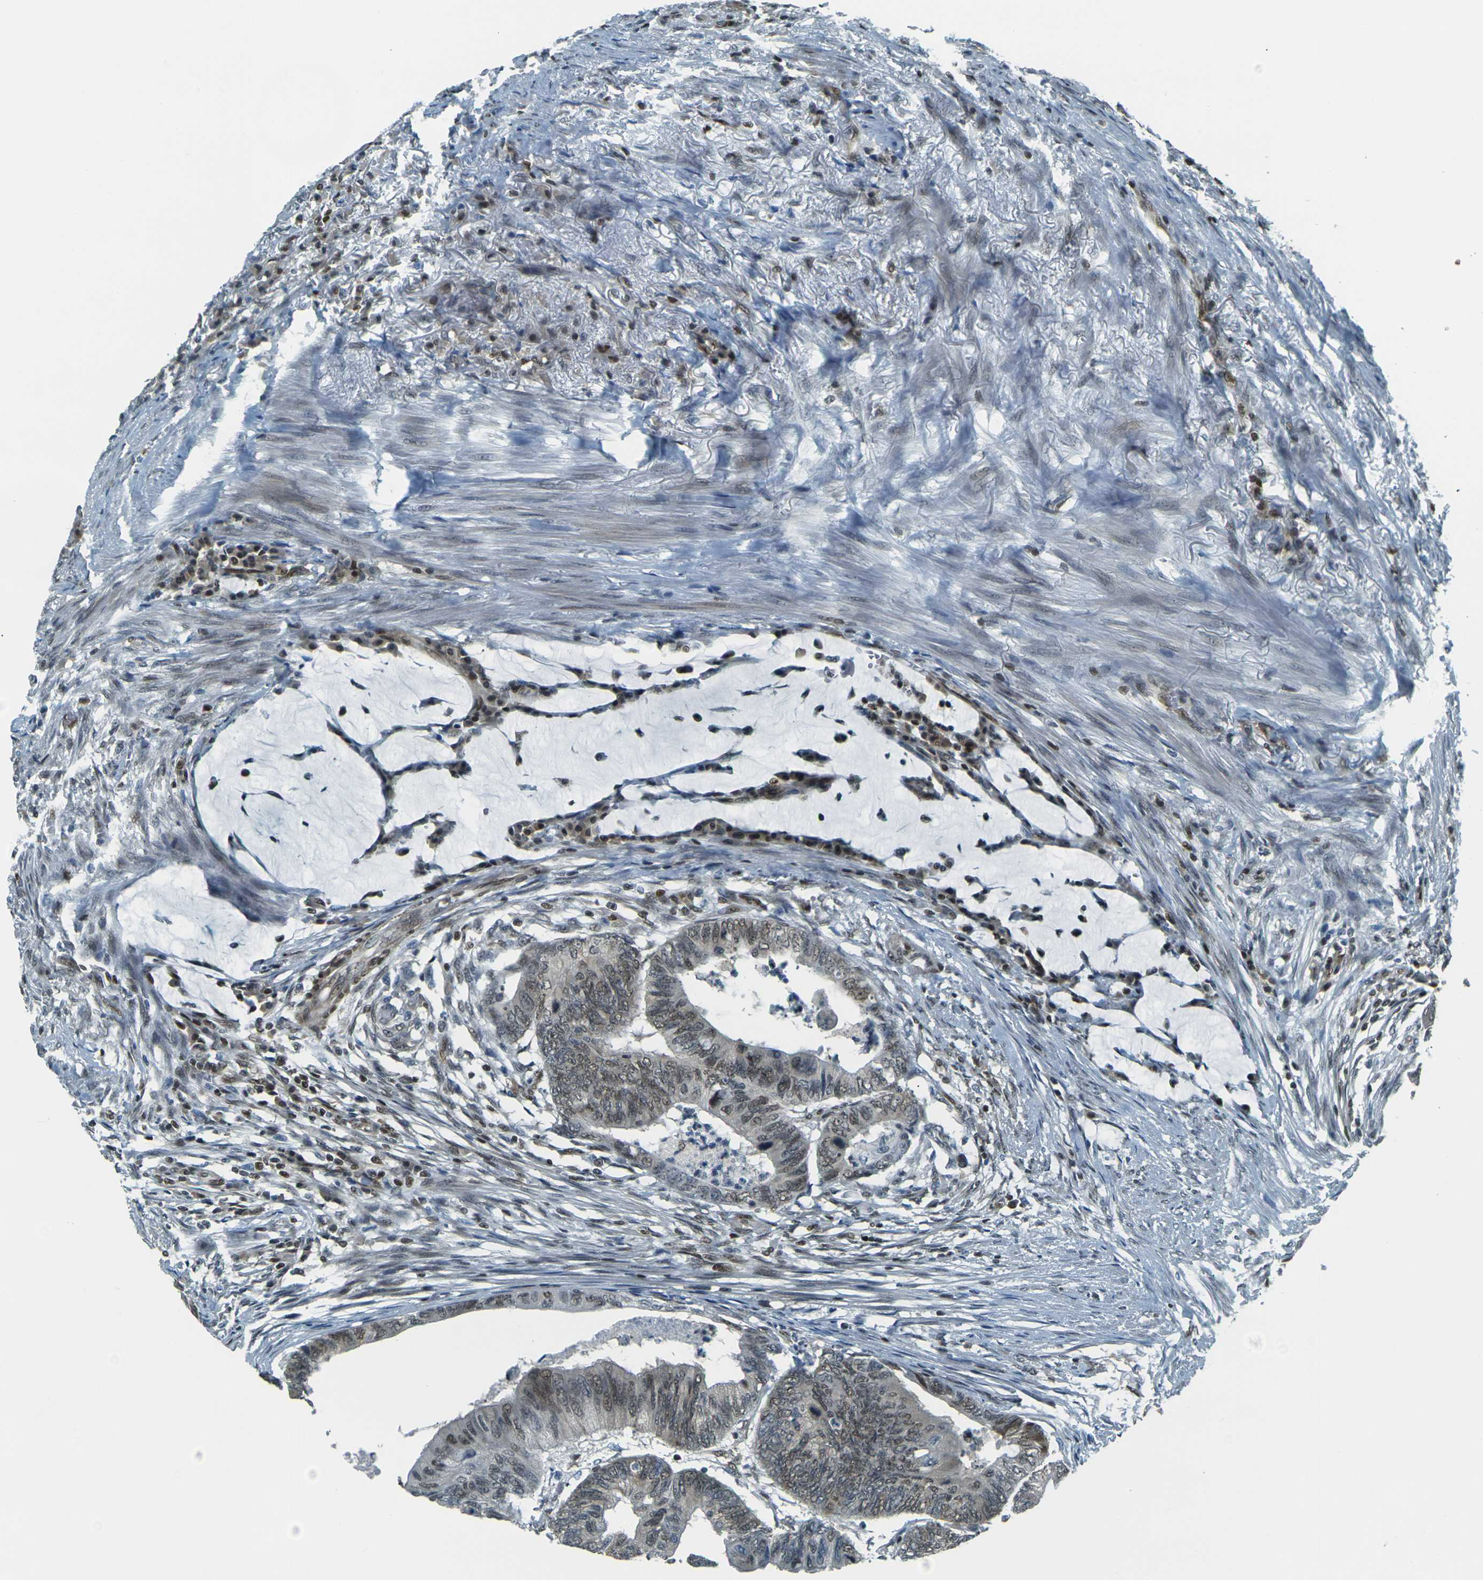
{"staining": {"intensity": "moderate", "quantity": "25%-75%", "location": "nuclear"}, "tissue": "colorectal cancer", "cell_type": "Tumor cells", "image_type": "cancer", "snomed": [{"axis": "morphology", "description": "Normal tissue, NOS"}, {"axis": "morphology", "description": "Adenocarcinoma, NOS"}, {"axis": "topography", "description": "Rectum"}, {"axis": "topography", "description": "Peripheral nerve tissue"}], "caption": "Brown immunohistochemical staining in adenocarcinoma (colorectal) displays moderate nuclear positivity in approximately 25%-75% of tumor cells.", "gene": "NHEJ1", "patient": {"sex": "male", "age": 92}}